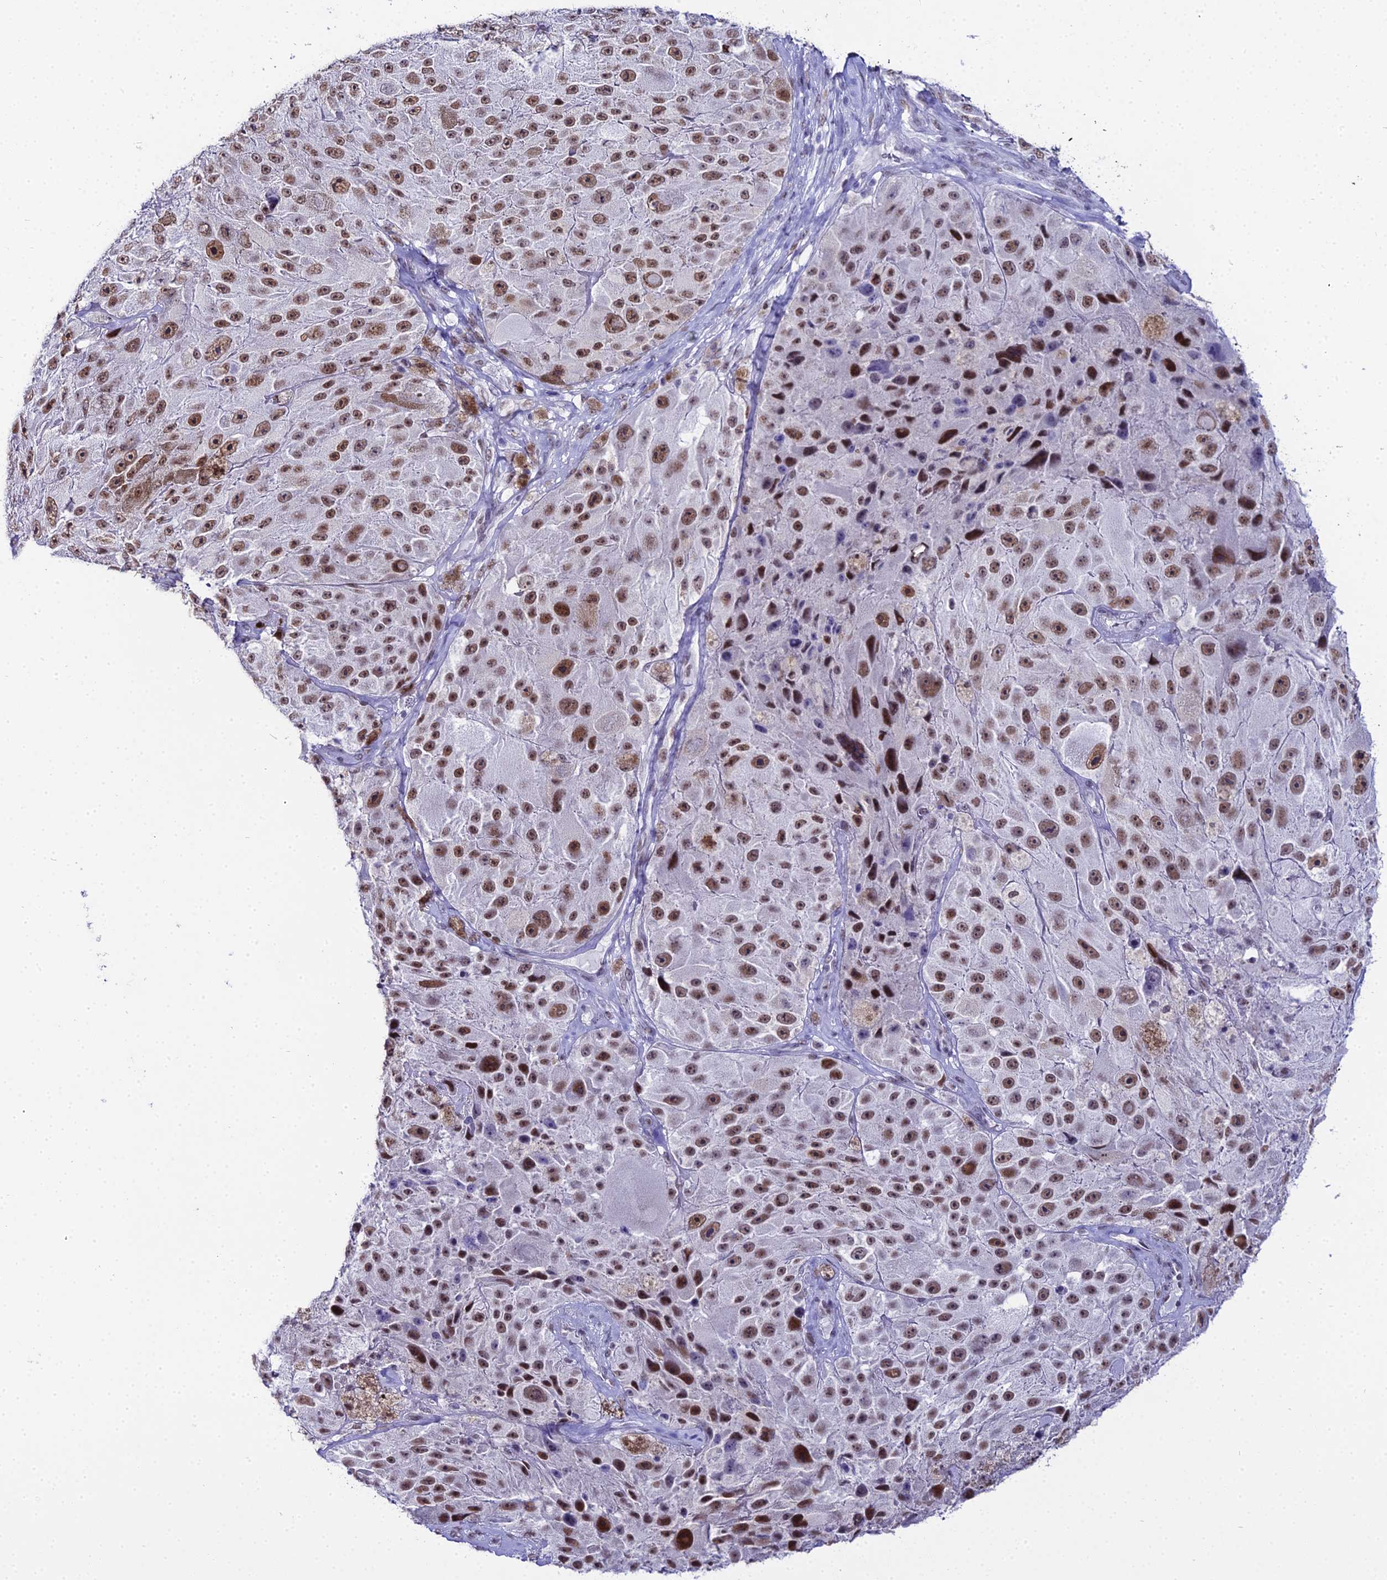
{"staining": {"intensity": "moderate", "quantity": ">75%", "location": "nuclear"}, "tissue": "melanoma", "cell_type": "Tumor cells", "image_type": "cancer", "snomed": [{"axis": "morphology", "description": "Malignant melanoma, Metastatic site"}, {"axis": "topography", "description": "Lymph node"}], "caption": "A histopathology image of human malignant melanoma (metastatic site) stained for a protein shows moderate nuclear brown staining in tumor cells. The staining was performed using DAB to visualize the protein expression in brown, while the nuclei were stained in blue with hematoxylin (Magnification: 20x).", "gene": "RBM12", "patient": {"sex": "male", "age": 62}}